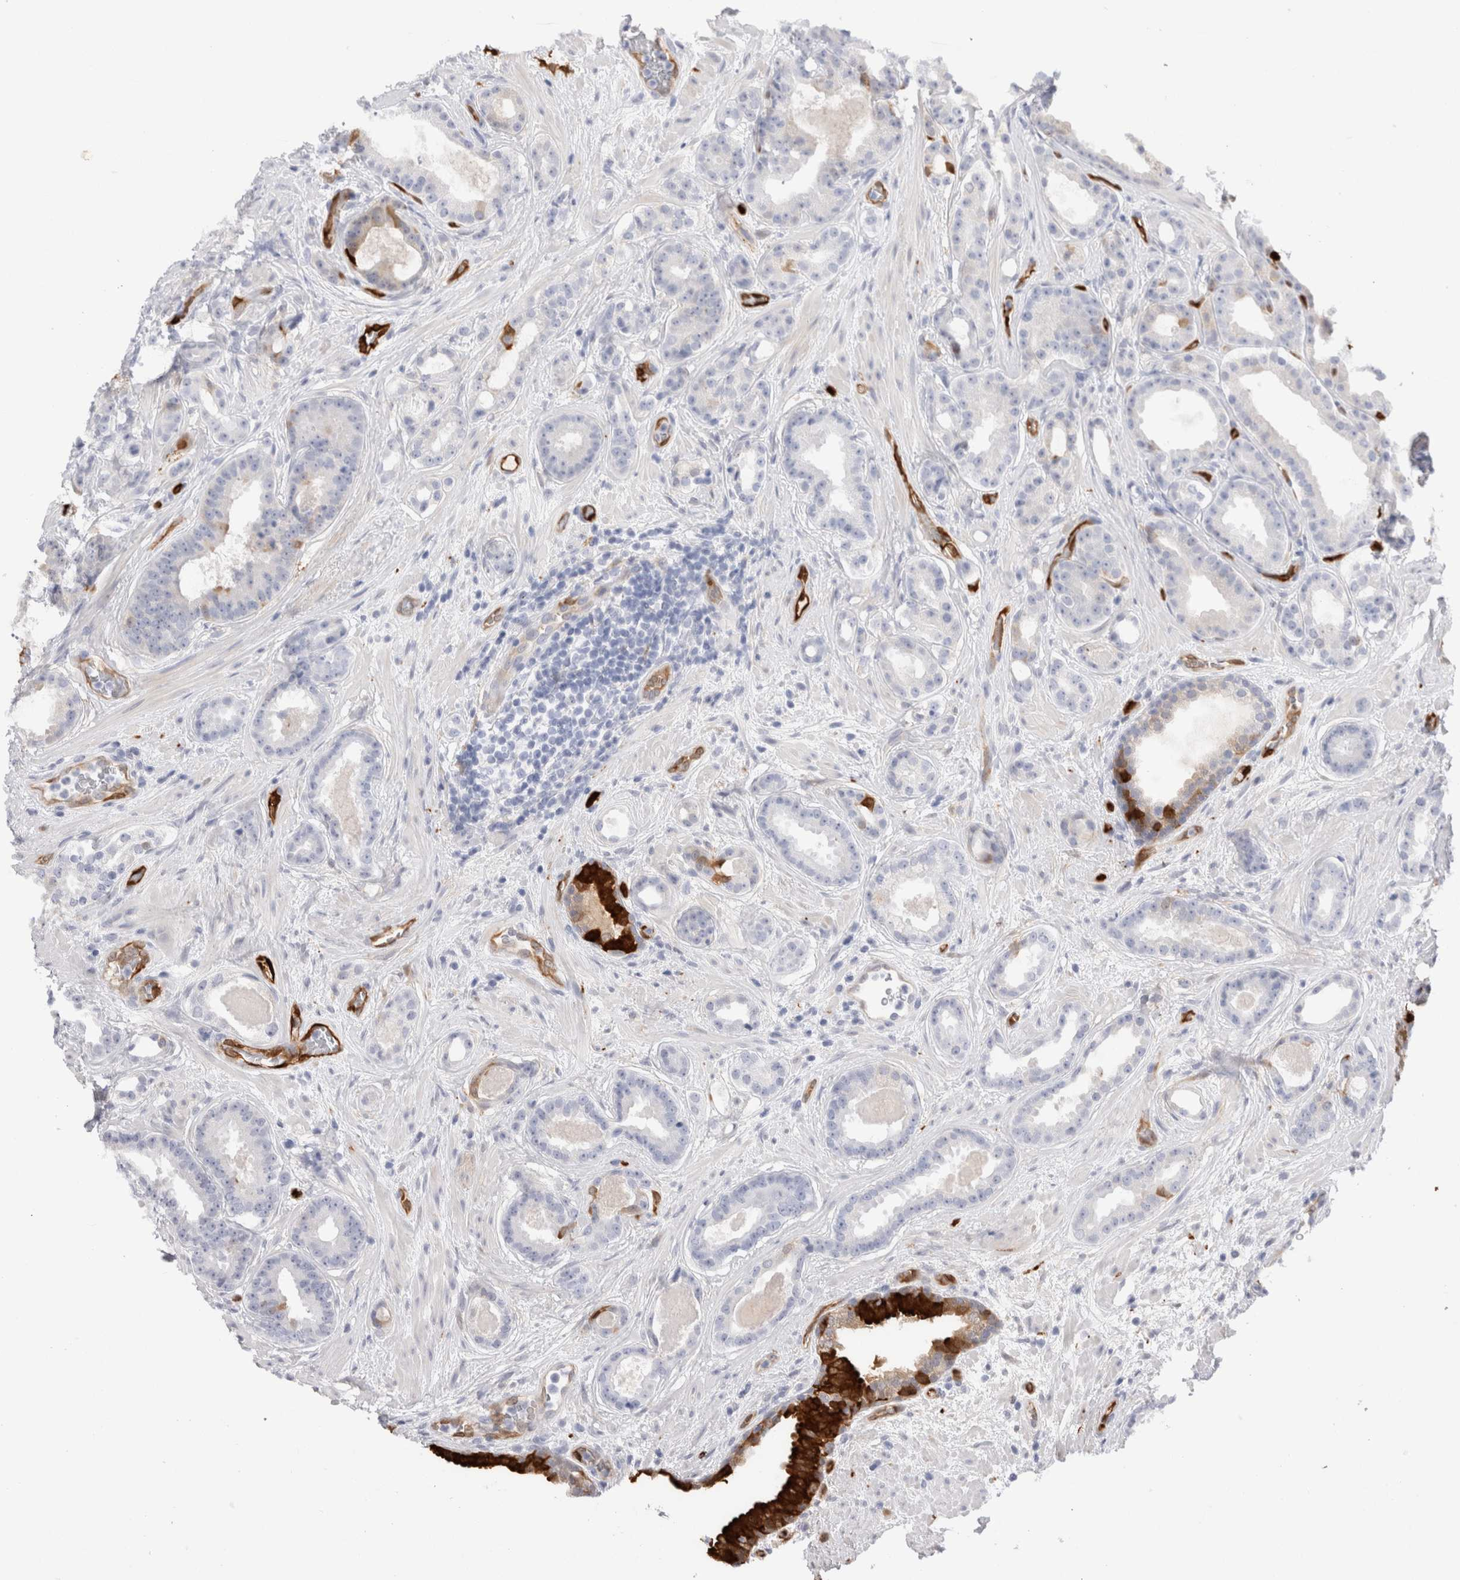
{"staining": {"intensity": "negative", "quantity": "none", "location": "none"}, "tissue": "prostate cancer", "cell_type": "Tumor cells", "image_type": "cancer", "snomed": [{"axis": "morphology", "description": "Adenocarcinoma, High grade"}, {"axis": "topography", "description": "Prostate"}], "caption": "Immunohistochemistry of prostate adenocarcinoma (high-grade) reveals no expression in tumor cells.", "gene": "NAPEPLD", "patient": {"sex": "male", "age": 60}}